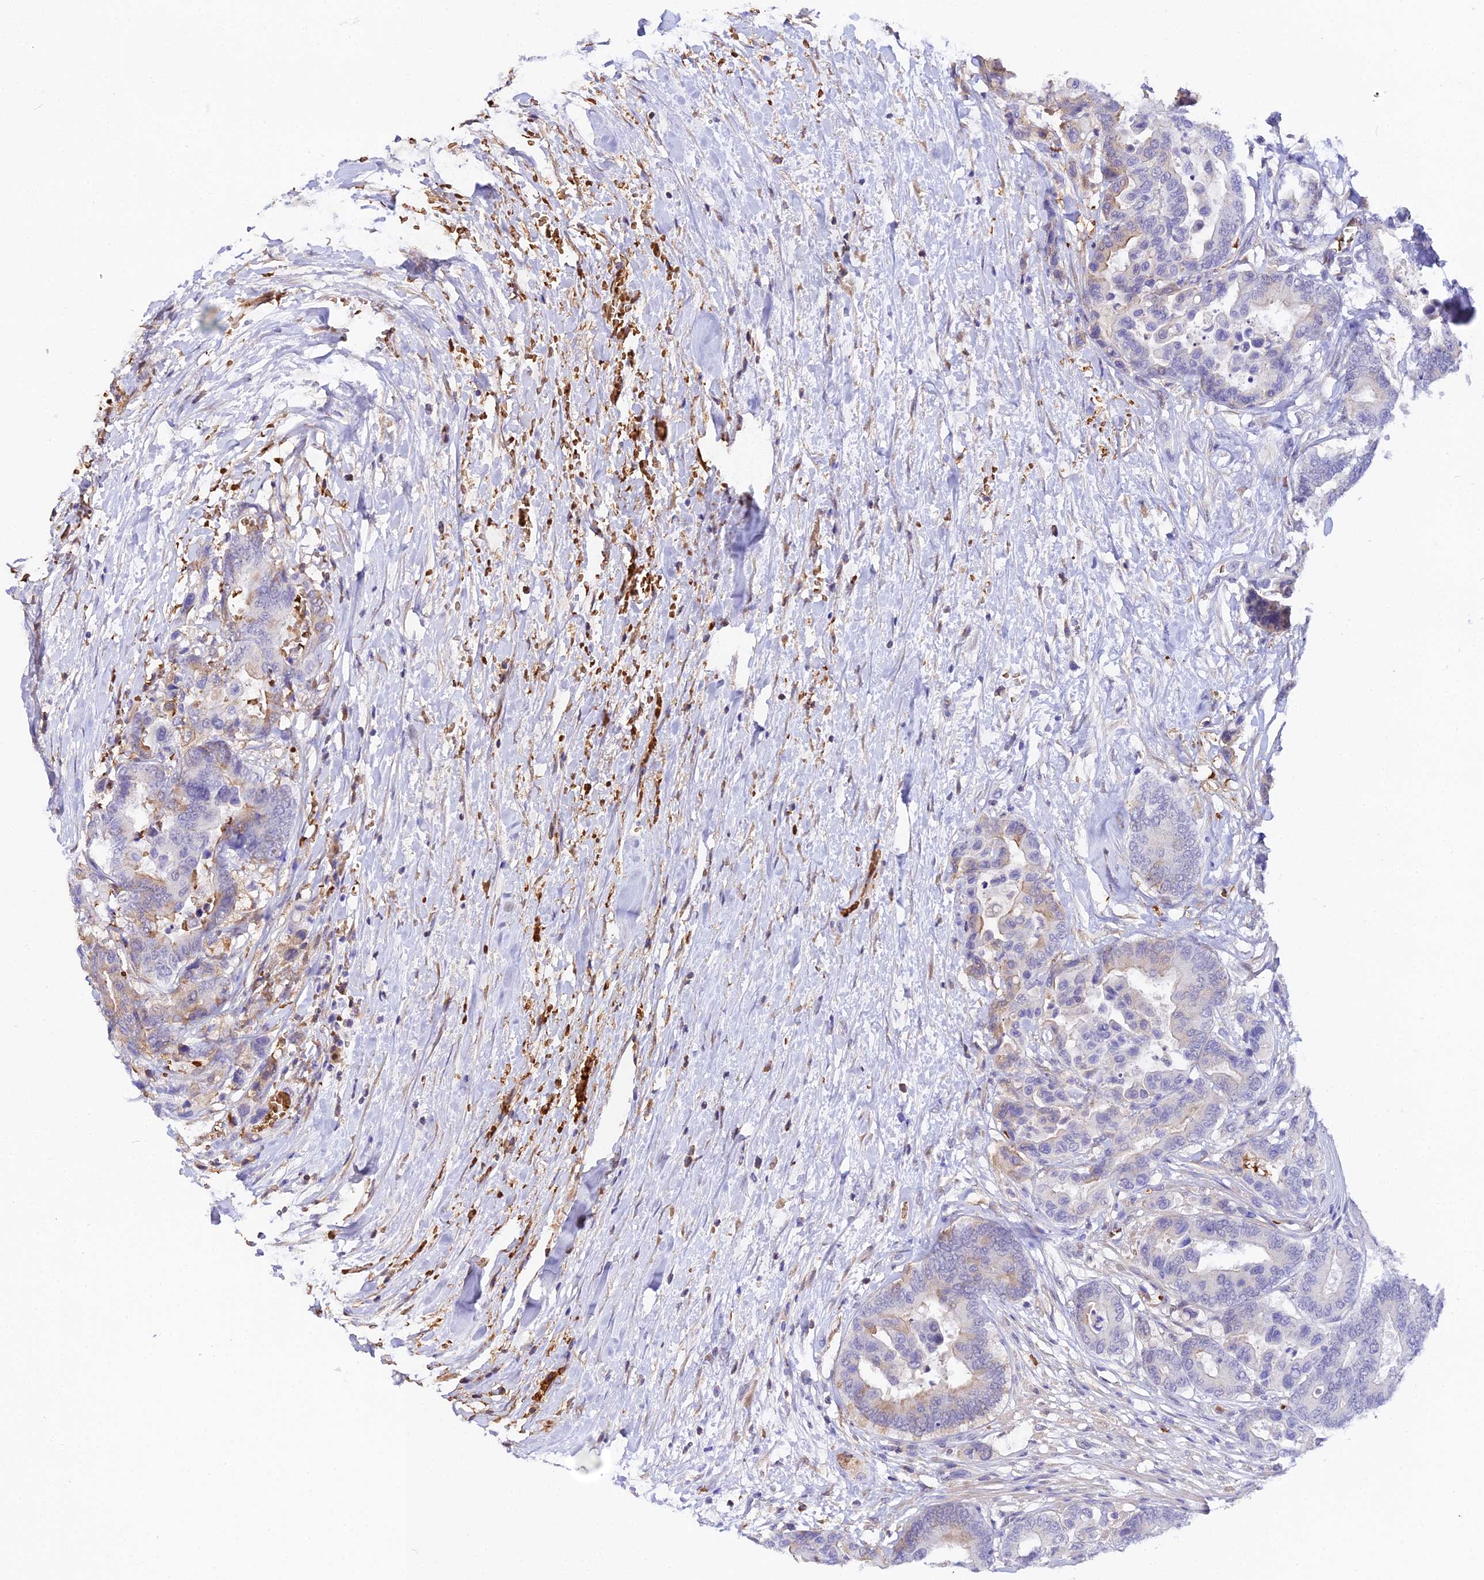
{"staining": {"intensity": "weak", "quantity": "<25%", "location": "cytoplasmic/membranous"}, "tissue": "colorectal cancer", "cell_type": "Tumor cells", "image_type": "cancer", "snomed": [{"axis": "morphology", "description": "Normal tissue, NOS"}, {"axis": "morphology", "description": "Adenocarcinoma, NOS"}, {"axis": "topography", "description": "Colon"}], "caption": "This is a micrograph of IHC staining of colorectal adenocarcinoma, which shows no positivity in tumor cells.", "gene": "CFAP45", "patient": {"sex": "male", "age": 82}}